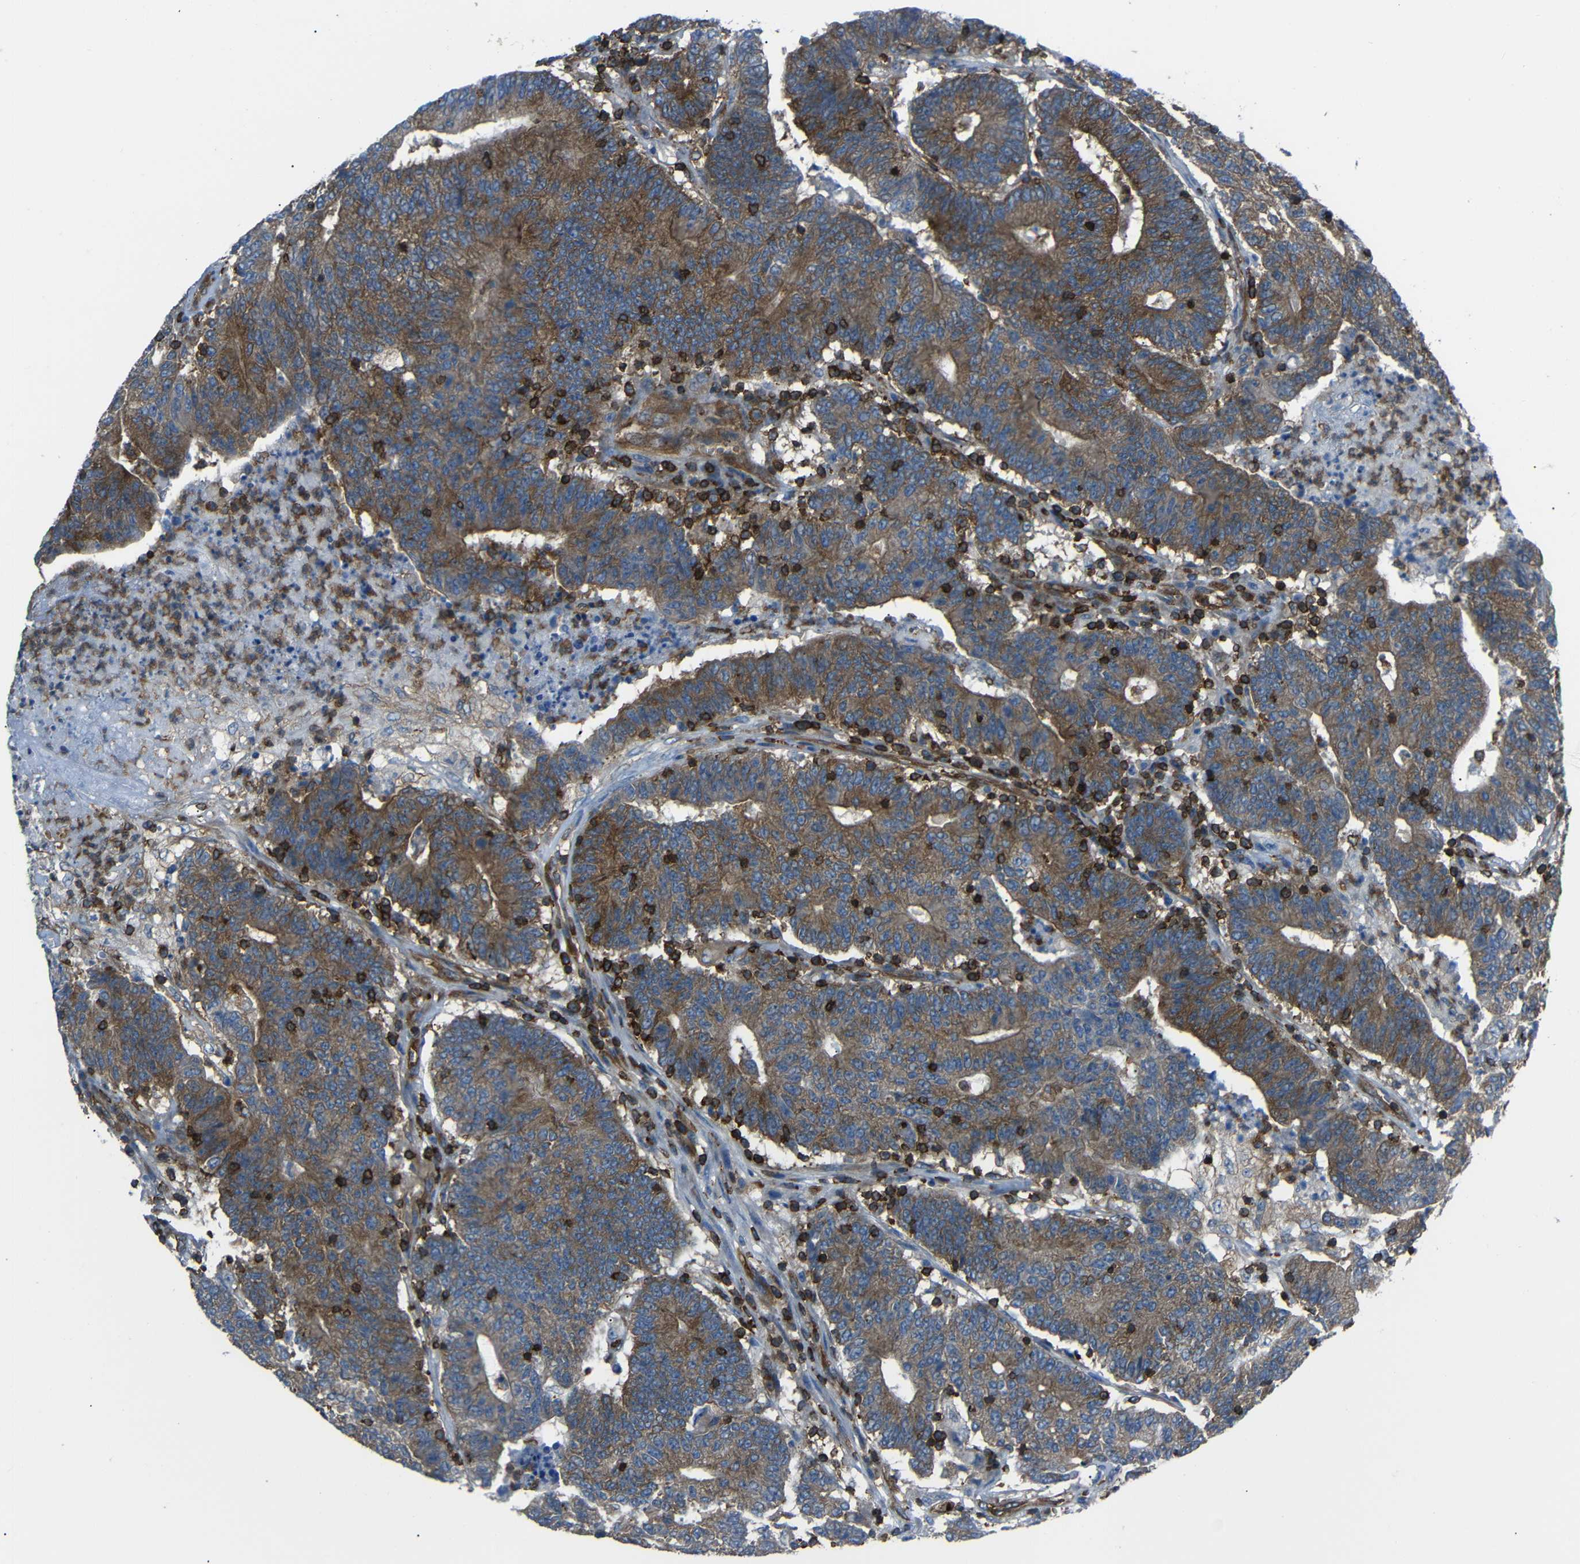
{"staining": {"intensity": "moderate", "quantity": ">75%", "location": "cytoplasmic/membranous"}, "tissue": "colorectal cancer", "cell_type": "Tumor cells", "image_type": "cancer", "snomed": [{"axis": "morphology", "description": "Normal tissue, NOS"}, {"axis": "morphology", "description": "Adenocarcinoma, NOS"}, {"axis": "topography", "description": "Colon"}], "caption": "Immunohistochemical staining of colorectal cancer (adenocarcinoma) demonstrates medium levels of moderate cytoplasmic/membranous protein expression in about >75% of tumor cells.", "gene": "ARHGEF1", "patient": {"sex": "female", "age": 75}}